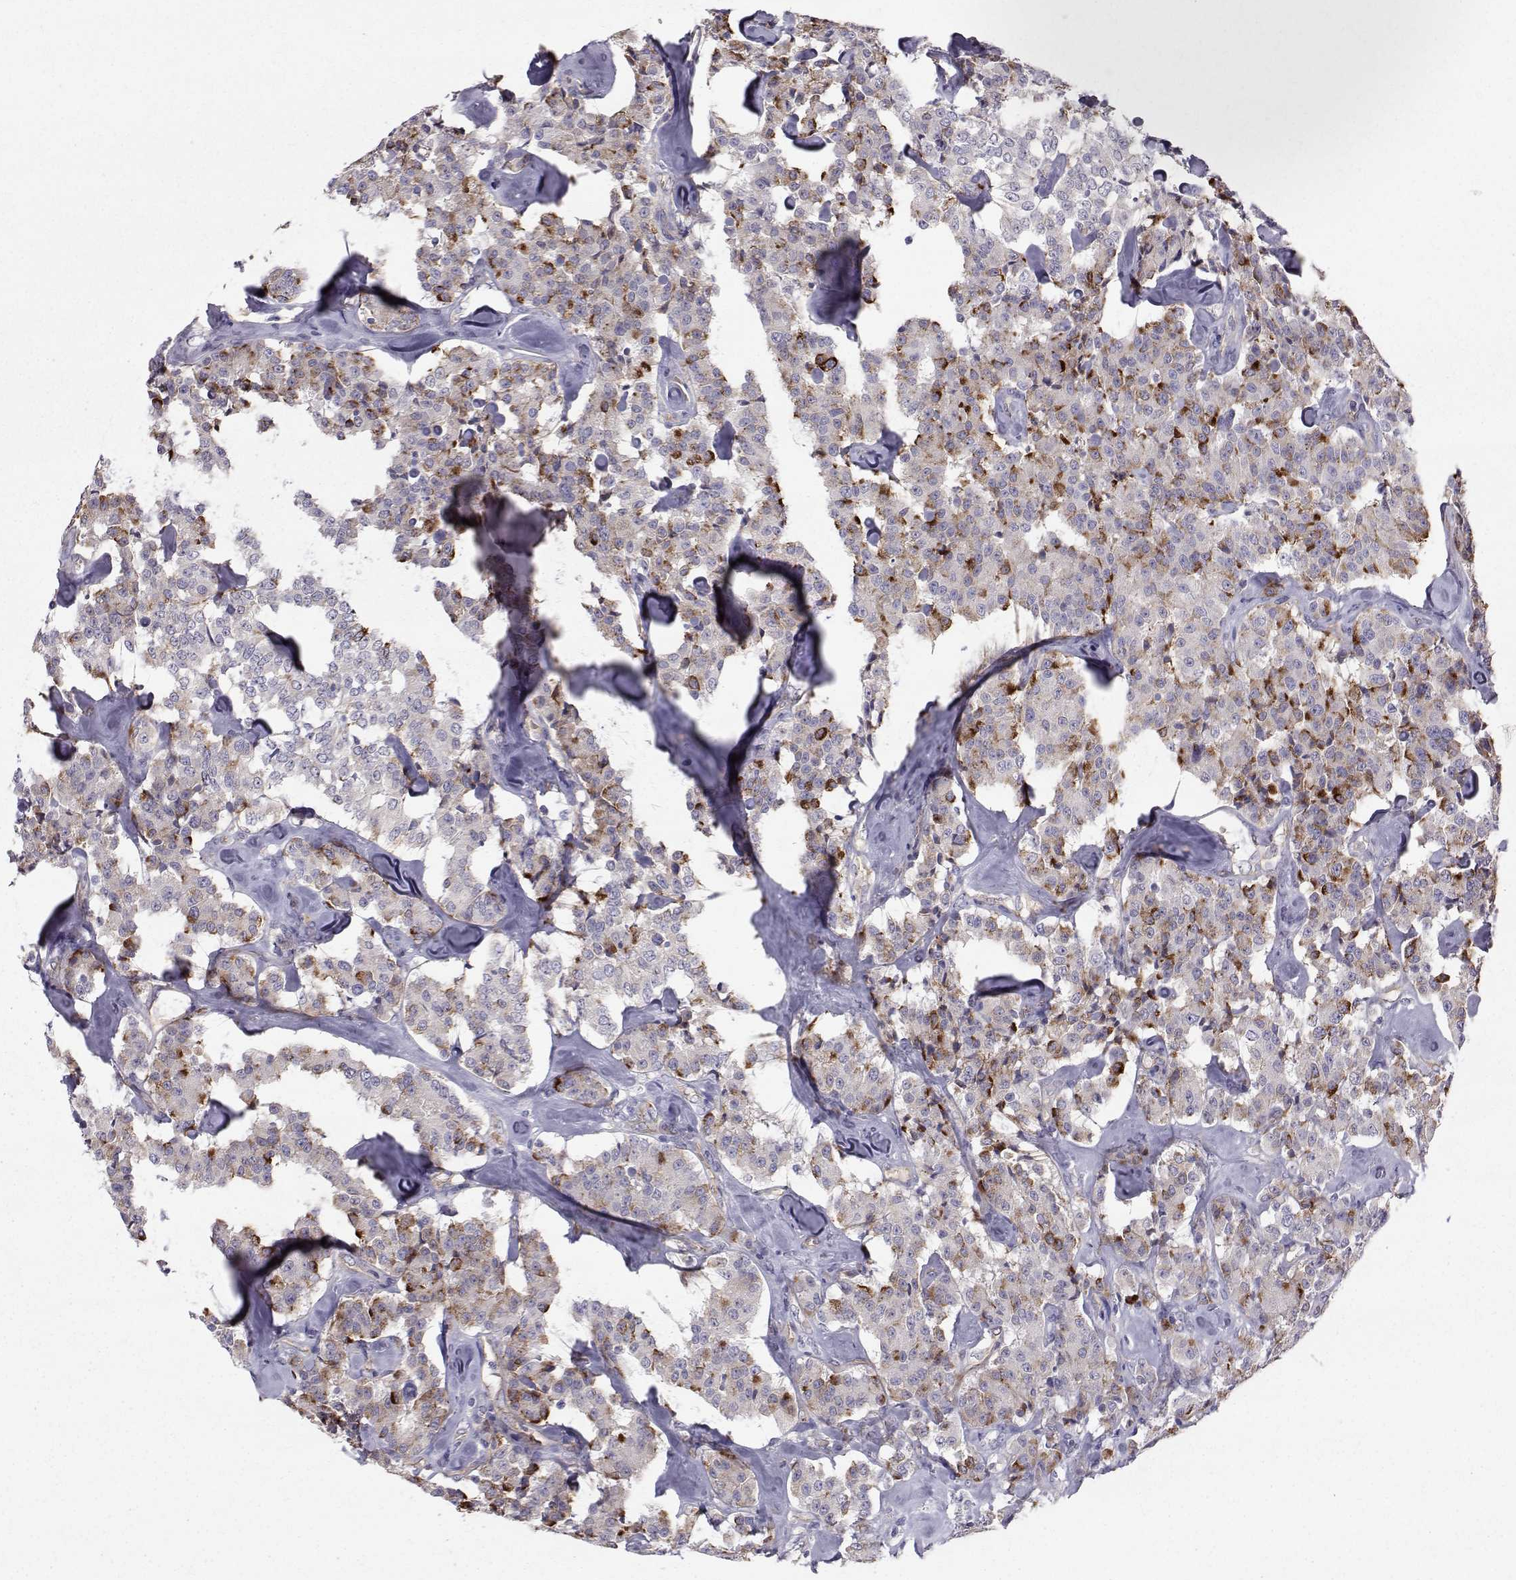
{"staining": {"intensity": "strong", "quantity": "<25%", "location": "cytoplasmic/membranous"}, "tissue": "carcinoid", "cell_type": "Tumor cells", "image_type": "cancer", "snomed": [{"axis": "morphology", "description": "Carcinoid, malignant, NOS"}, {"axis": "topography", "description": "Pancreas"}], "caption": "Carcinoid was stained to show a protein in brown. There is medium levels of strong cytoplasmic/membranous staining in approximately <25% of tumor cells.", "gene": "QPCT", "patient": {"sex": "male", "age": 41}}